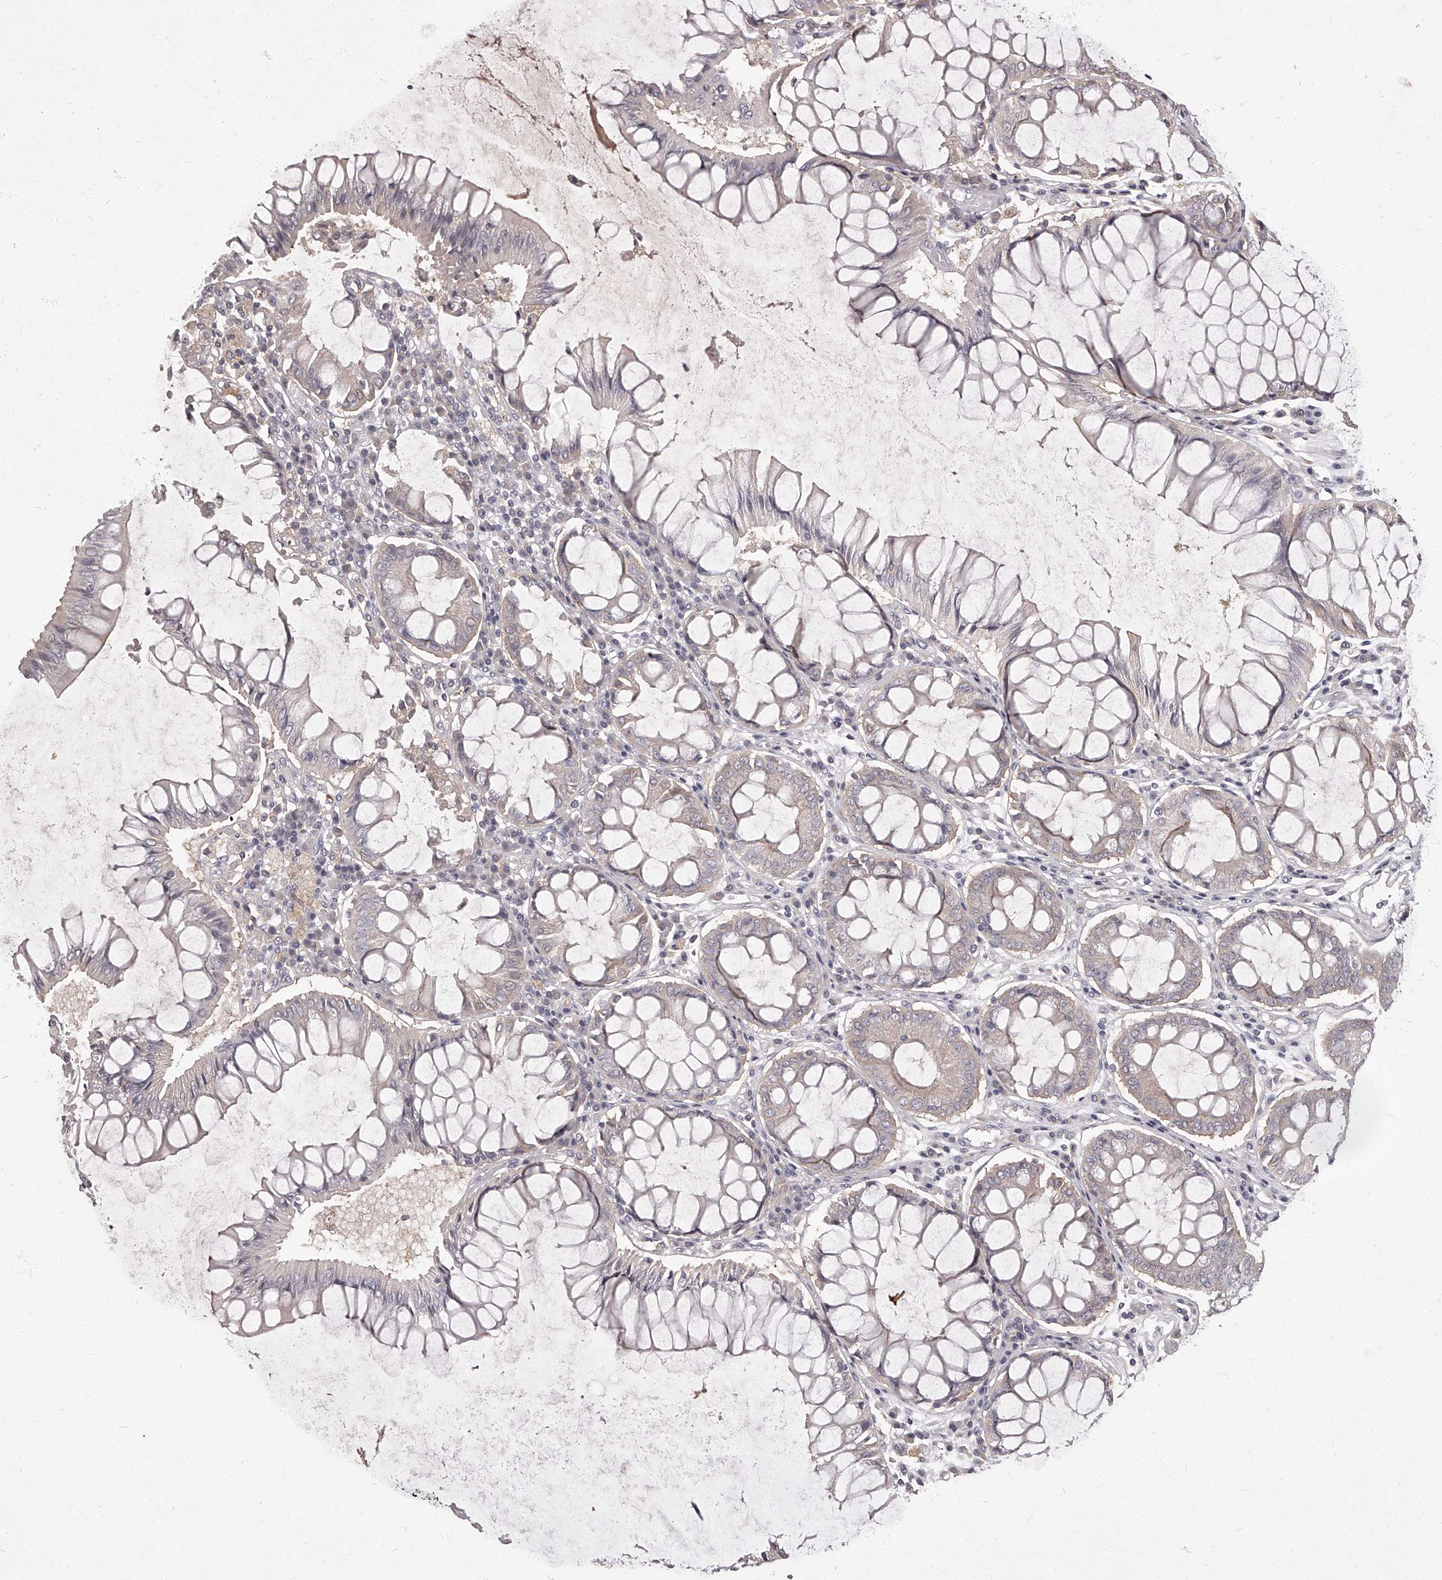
{"staining": {"intensity": "negative", "quantity": "none", "location": "none"}, "tissue": "colorectal cancer", "cell_type": "Tumor cells", "image_type": "cancer", "snomed": [{"axis": "morphology", "description": "Adenocarcinoma, NOS"}, {"axis": "topography", "description": "Rectum"}], "caption": "High power microscopy image of an immunohistochemistry (IHC) micrograph of colorectal cancer (adenocarcinoma), revealing no significant expression in tumor cells.", "gene": "APEH", "patient": {"sex": "male", "age": 84}}